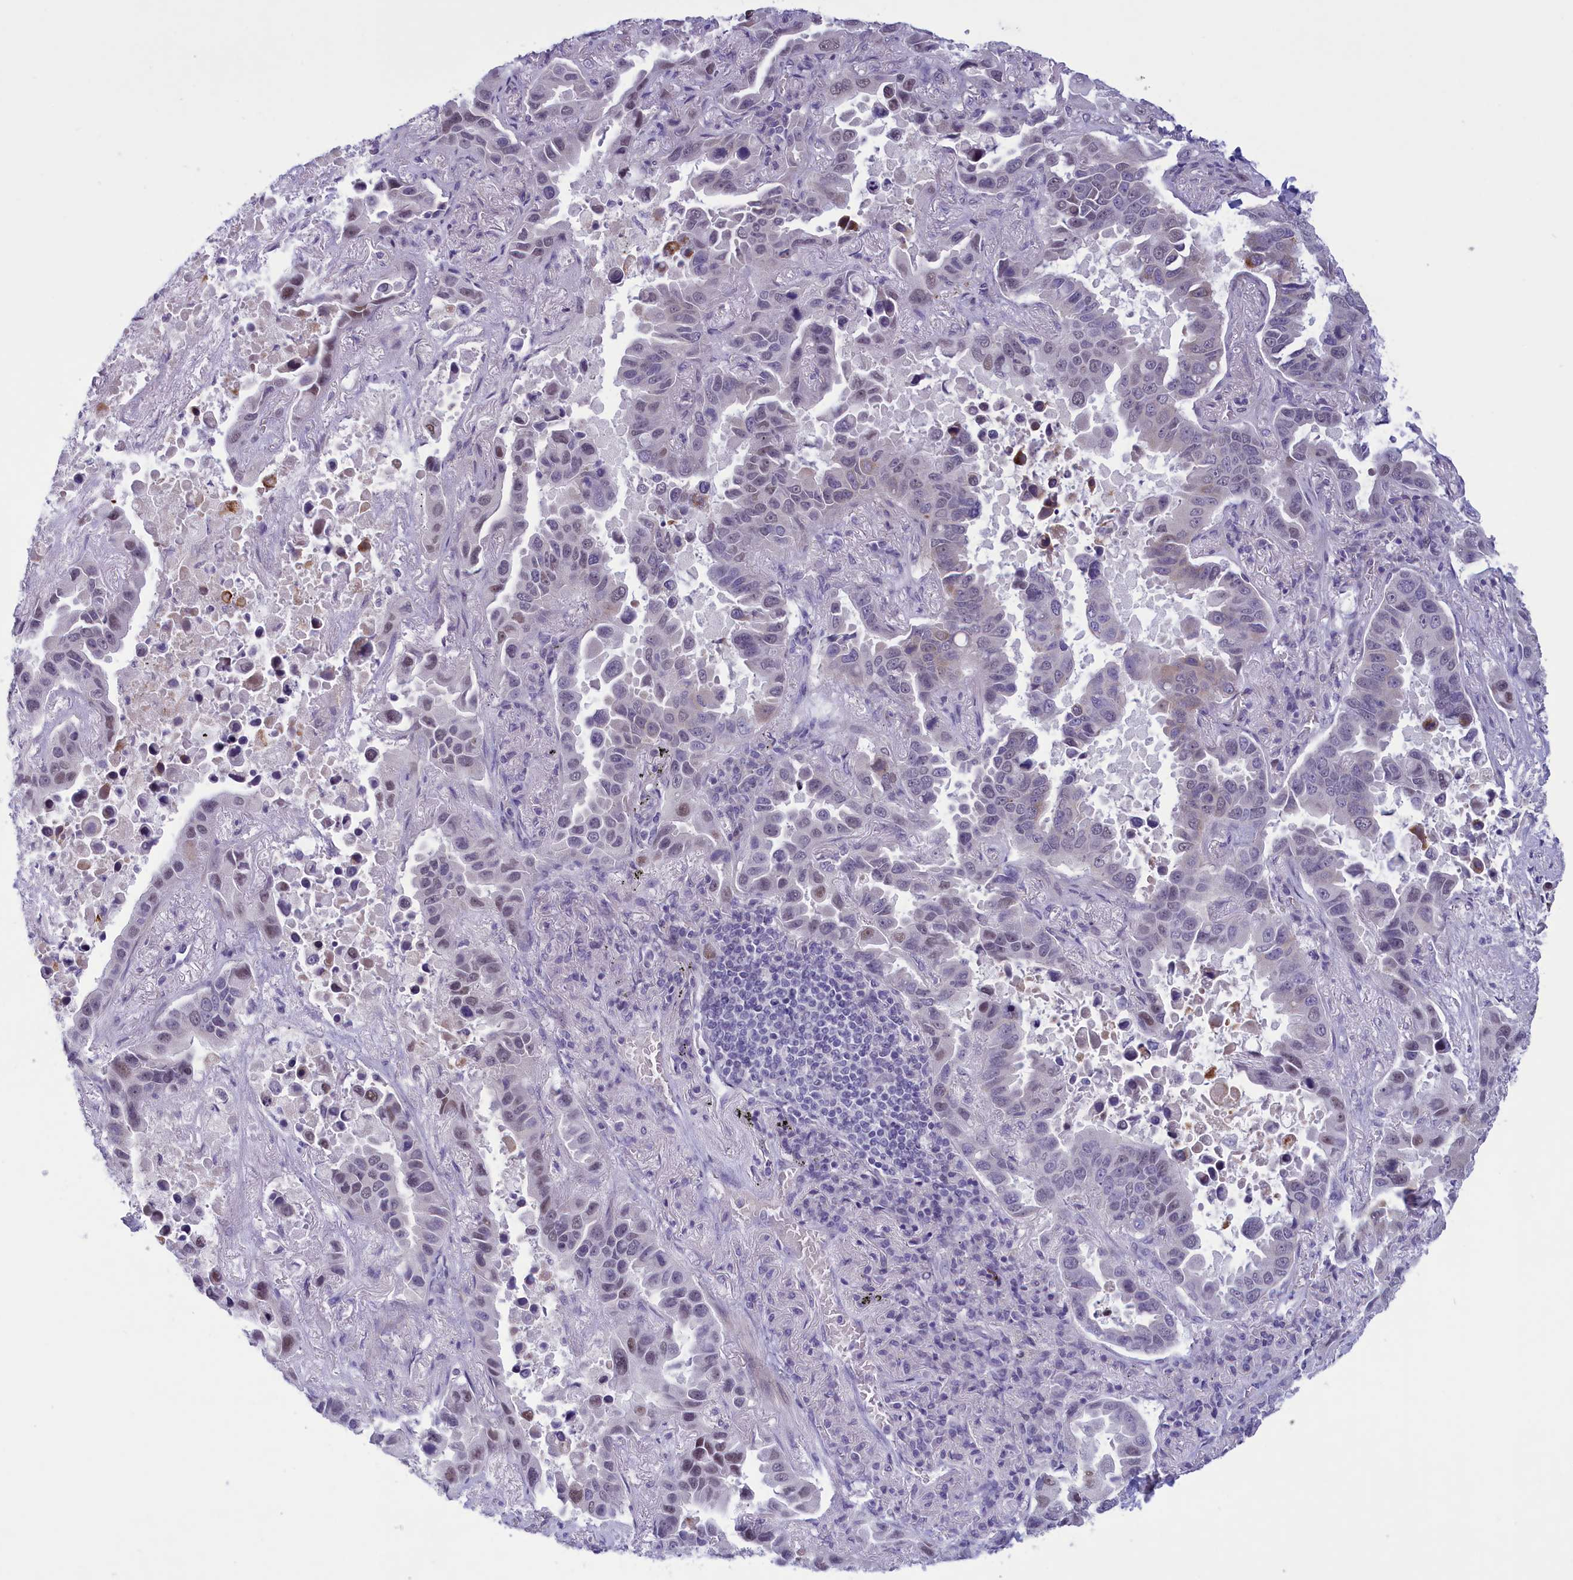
{"staining": {"intensity": "weak", "quantity": "<25%", "location": "nuclear"}, "tissue": "lung cancer", "cell_type": "Tumor cells", "image_type": "cancer", "snomed": [{"axis": "morphology", "description": "Adenocarcinoma, NOS"}, {"axis": "topography", "description": "Lung"}], "caption": "Immunohistochemical staining of human lung cancer (adenocarcinoma) exhibits no significant staining in tumor cells. The staining was performed using DAB (3,3'-diaminobenzidine) to visualize the protein expression in brown, while the nuclei were stained in blue with hematoxylin (Magnification: 20x).", "gene": "ELOA2", "patient": {"sex": "male", "age": 64}}